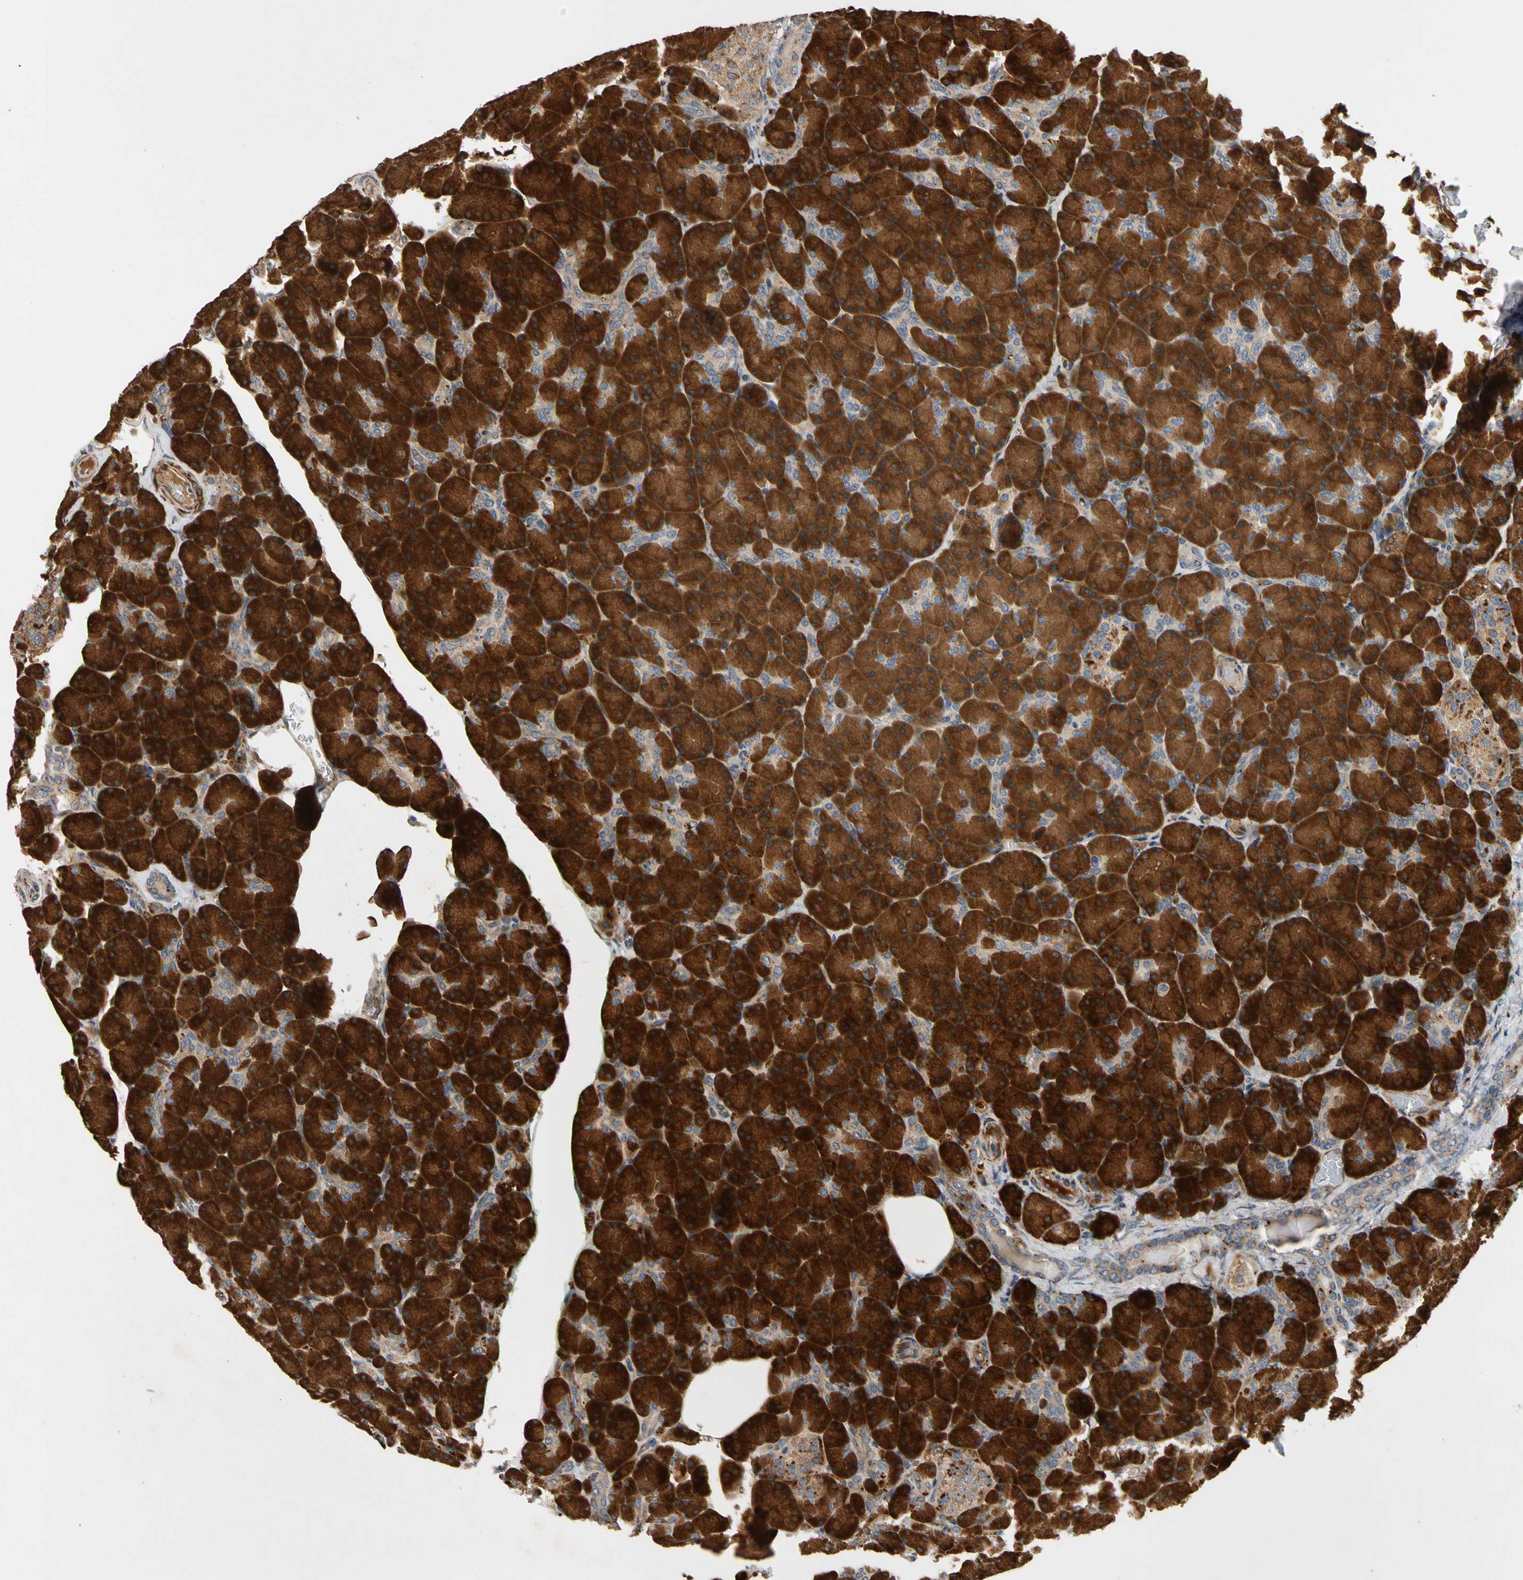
{"staining": {"intensity": "strong", "quantity": ">75%", "location": "cytoplasmic/membranous"}, "tissue": "pancreas", "cell_type": "Exocrine glandular cells", "image_type": "normal", "snomed": [{"axis": "morphology", "description": "Normal tissue, NOS"}, {"axis": "topography", "description": "Pancreas"}], "caption": "Exocrine glandular cells reveal high levels of strong cytoplasmic/membranous staining in about >75% of cells in benign human pancreas.", "gene": "FGD6", "patient": {"sex": "female", "age": 43}}